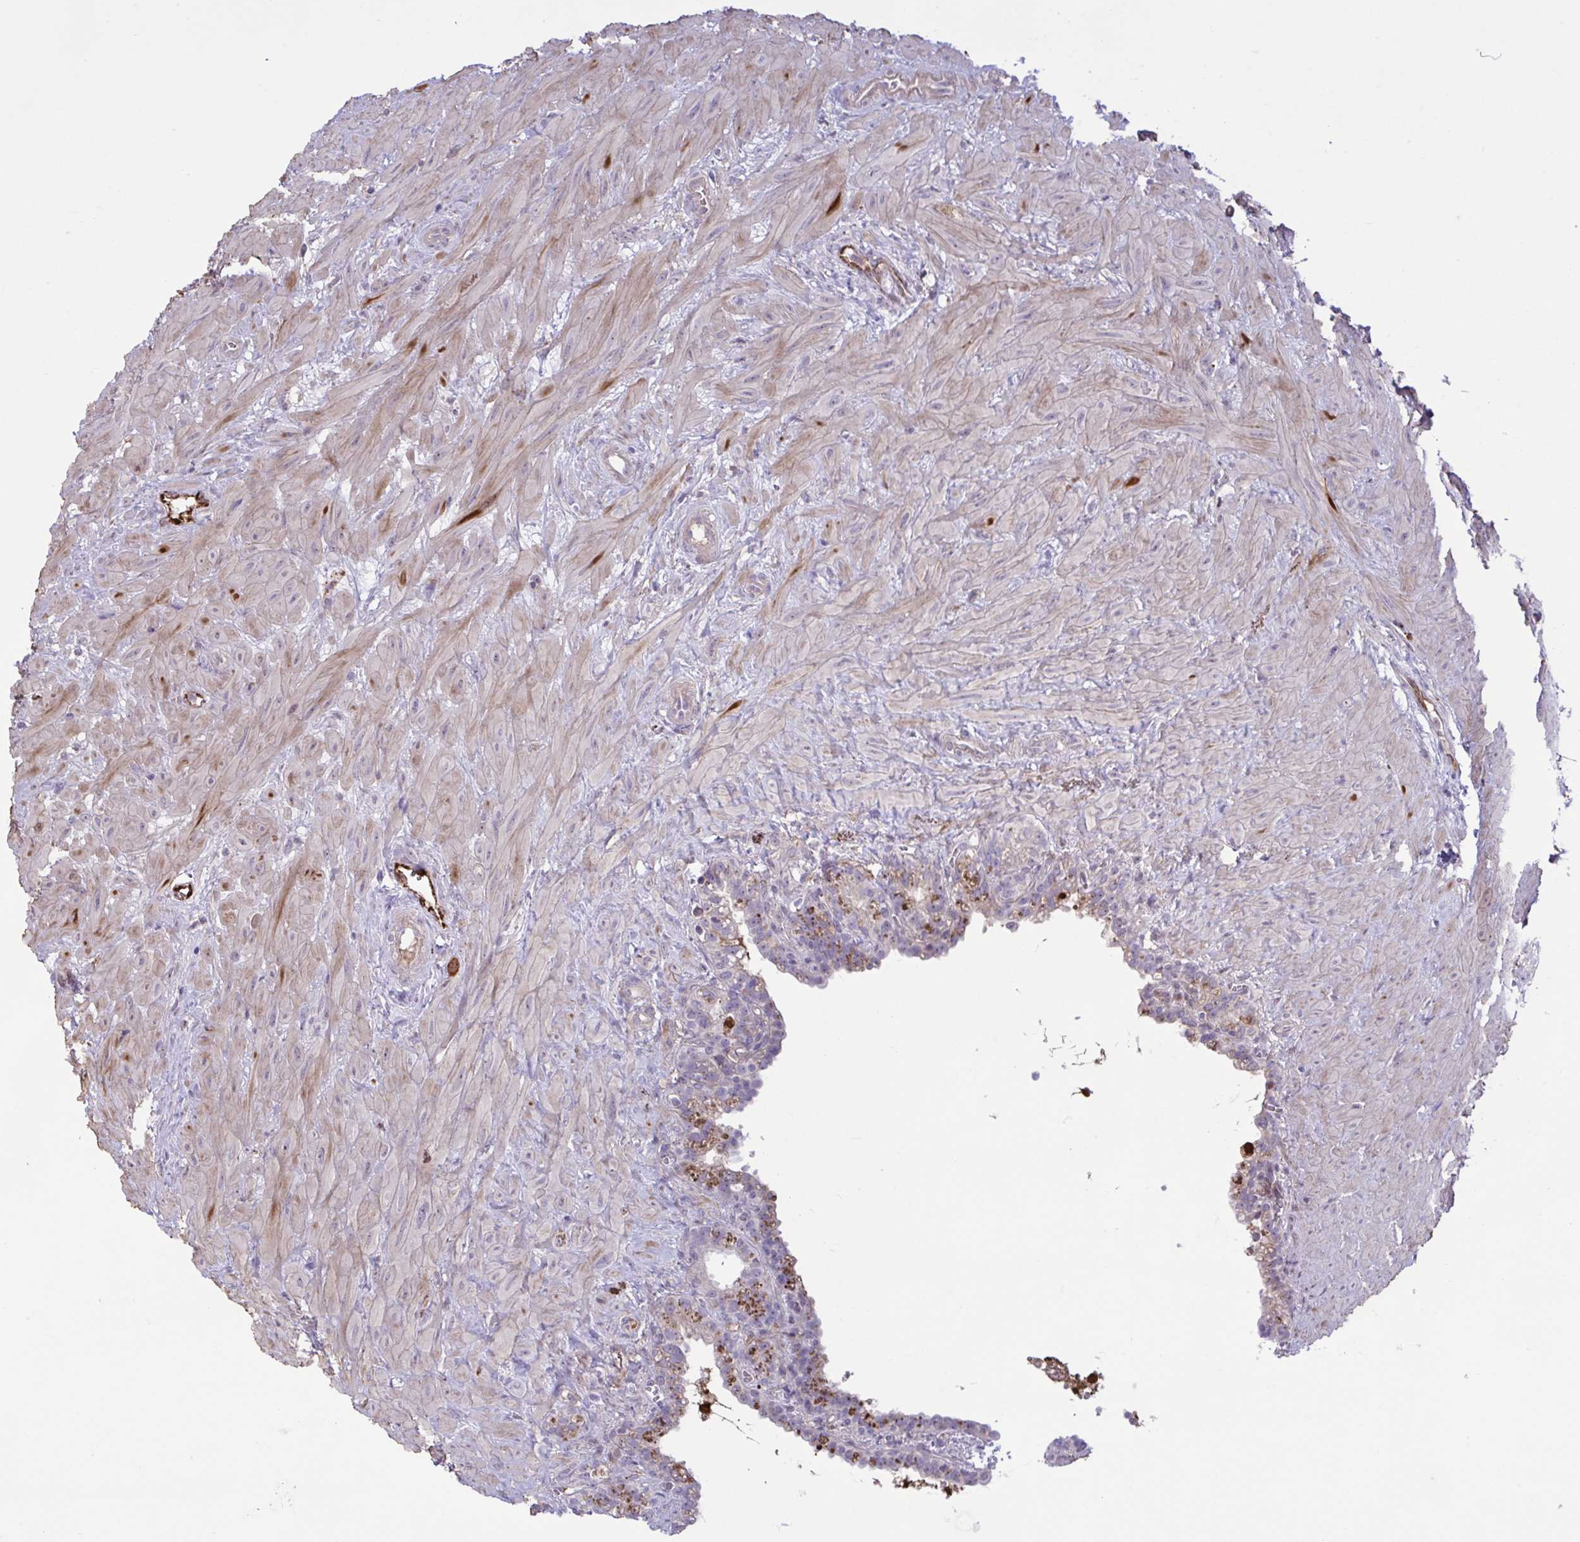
{"staining": {"intensity": "moderate", "quantity": "<25%", "location": "cytoplasmic/membranous"}, "tissue": "seminal vesicle", "cell_type": "Glandular cells", "image_type": "normal", "snomed": [{"axis": "morphology", "description": "Normal tissue, NOS"}, {"axis": "topography", "description": "Seminal veicle"}], "caption": "Seminal vesicle stained for a protein (brown) displays moderate cytoplasmic/membranous positive expression in about <25% of glandular cells.", "gene": "CD101", "patient": {"sex": "male", "age": 76}}